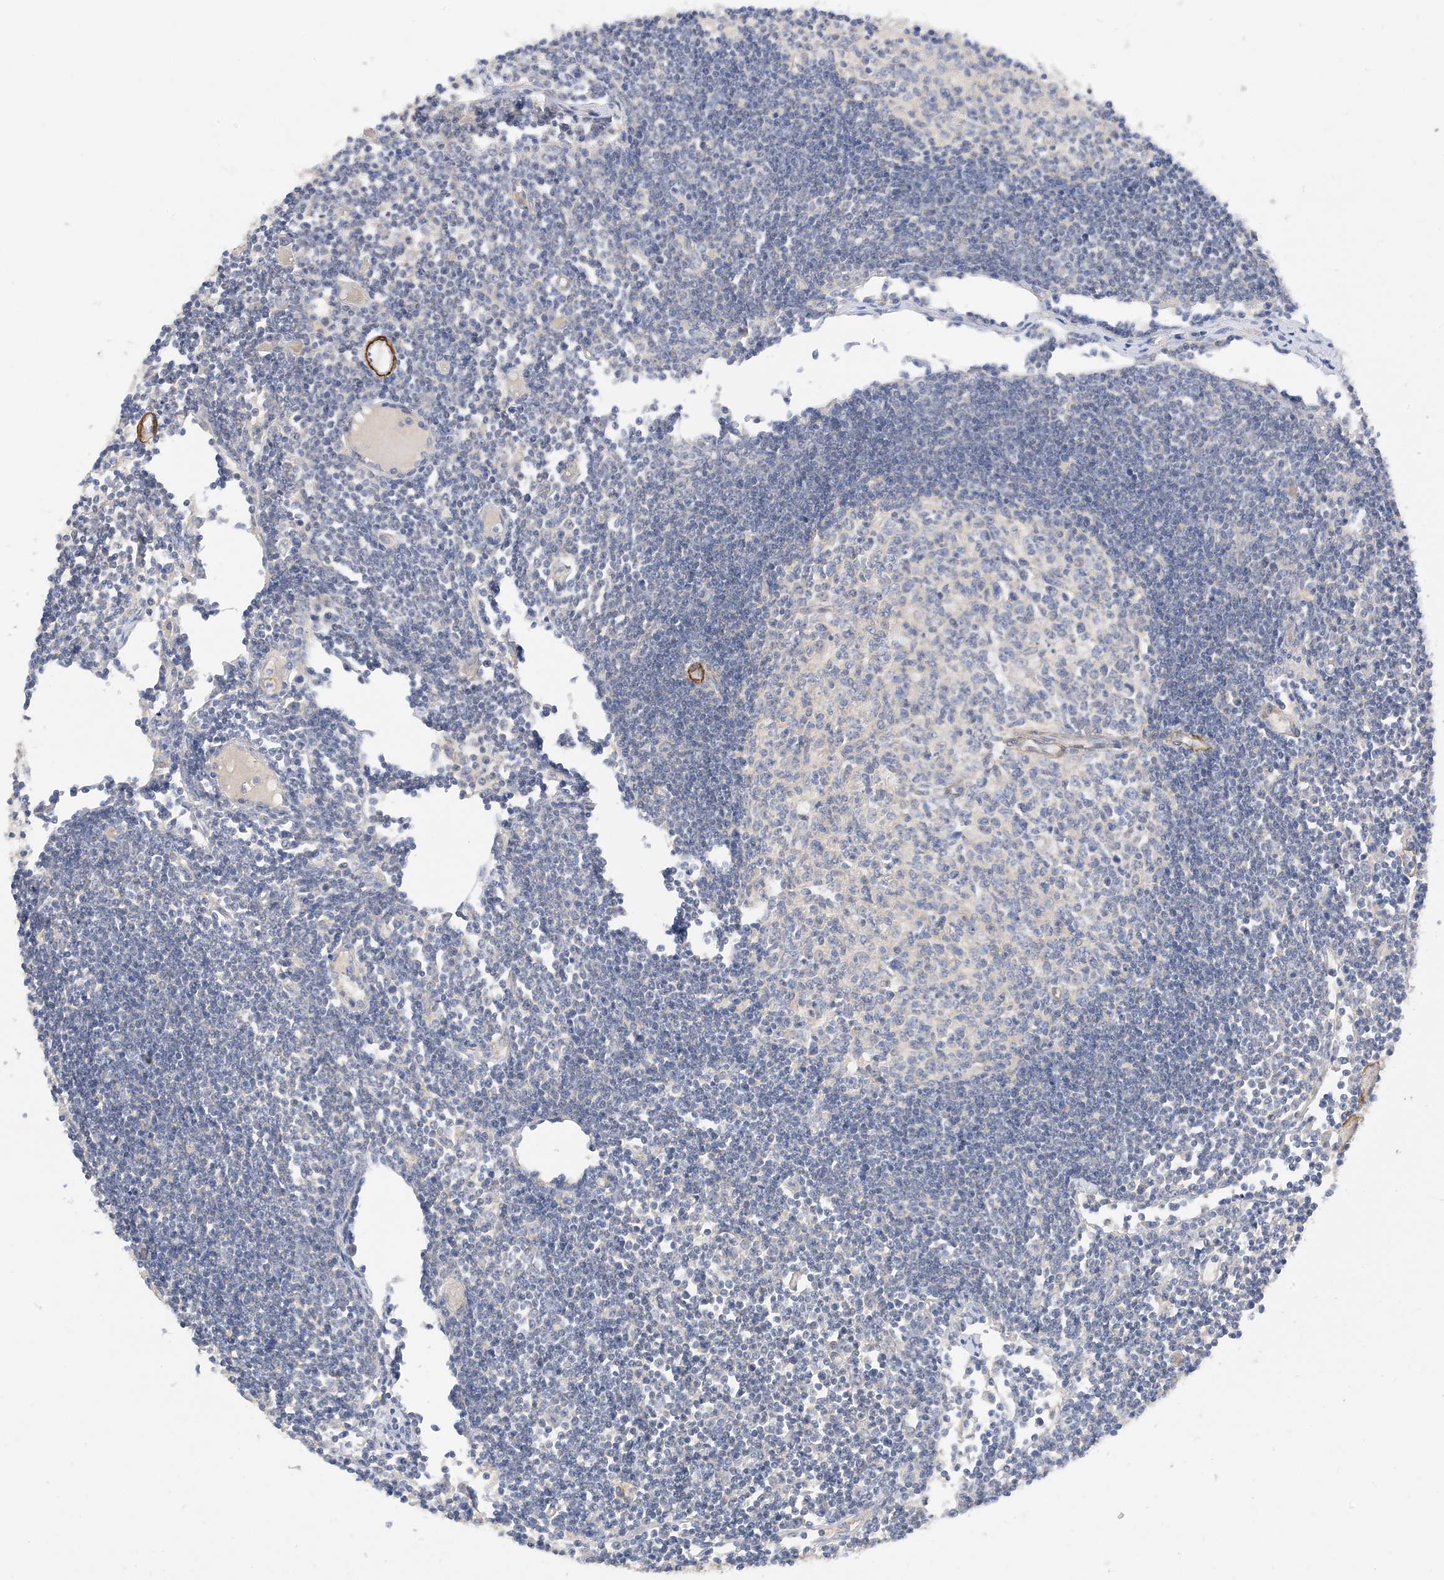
{"staining": {"intensity": "negative", "quantity": "none", "location": "none"}, "tissue": "lymph node", "cell_type": "Germinal center cells", "image_type": "normal", "snomed": [{"axis": "morphology", "description": "Normal tissue, NOS"}, {"axis": "topography", "description": "Lymph node"}], "caption": "Lymph node stained for a protein using immunohistochemistry (IHC) displays no staining germinal center cells.", "gene": "KIFBP", "patient": {"sex": "female", "age": 11}}